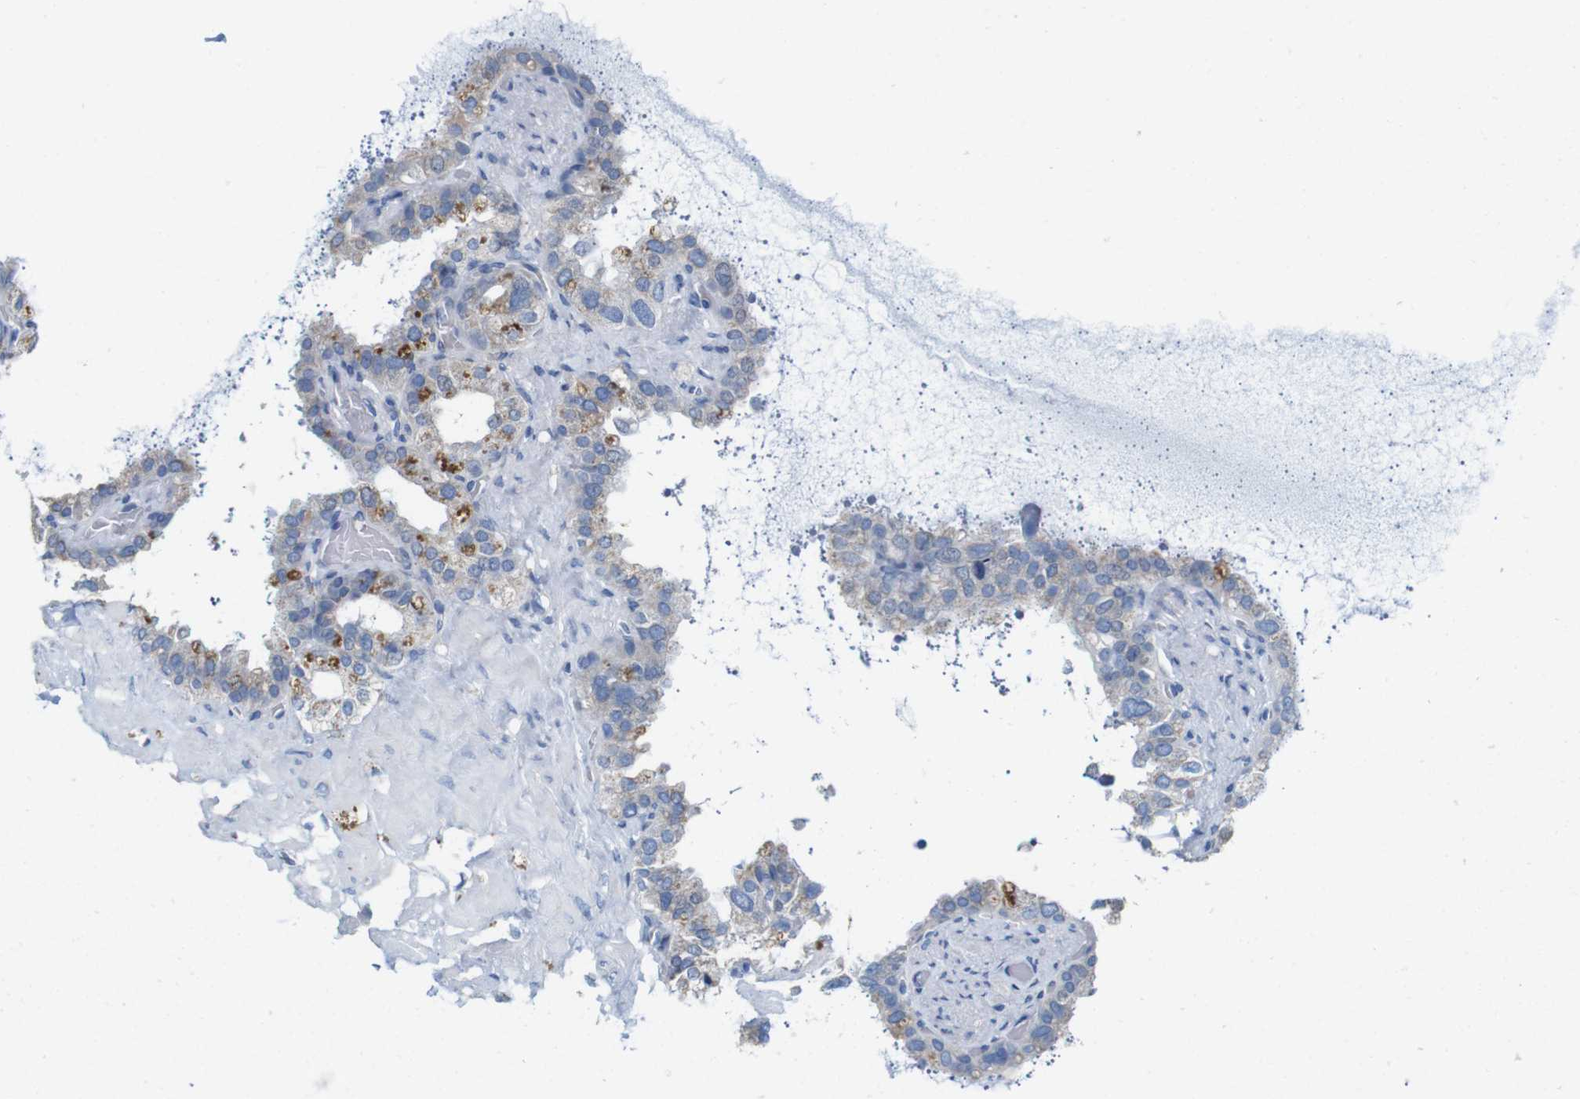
{"staining": {"intensity": "moderate", "quantity": "<25%", "location": "cytoplasmic/membranous"}, "tissue": "seminal vesicle", "cell_type": "Glandular cells", "image_type": "normal", "snomed": [{"axis": "morphology", "description": "Normal tissue, NOS"}, {"axis": "topography", "description": "Seminal veicle"}], "caption": "Human seminal vesicle stained with a brown dye exhibits moderate cytoplasmic/membranous positive expression in approximately <25% of glandular cells.", "gene": "IGSF8", "patient": {"sex": "male", "age": 68}}